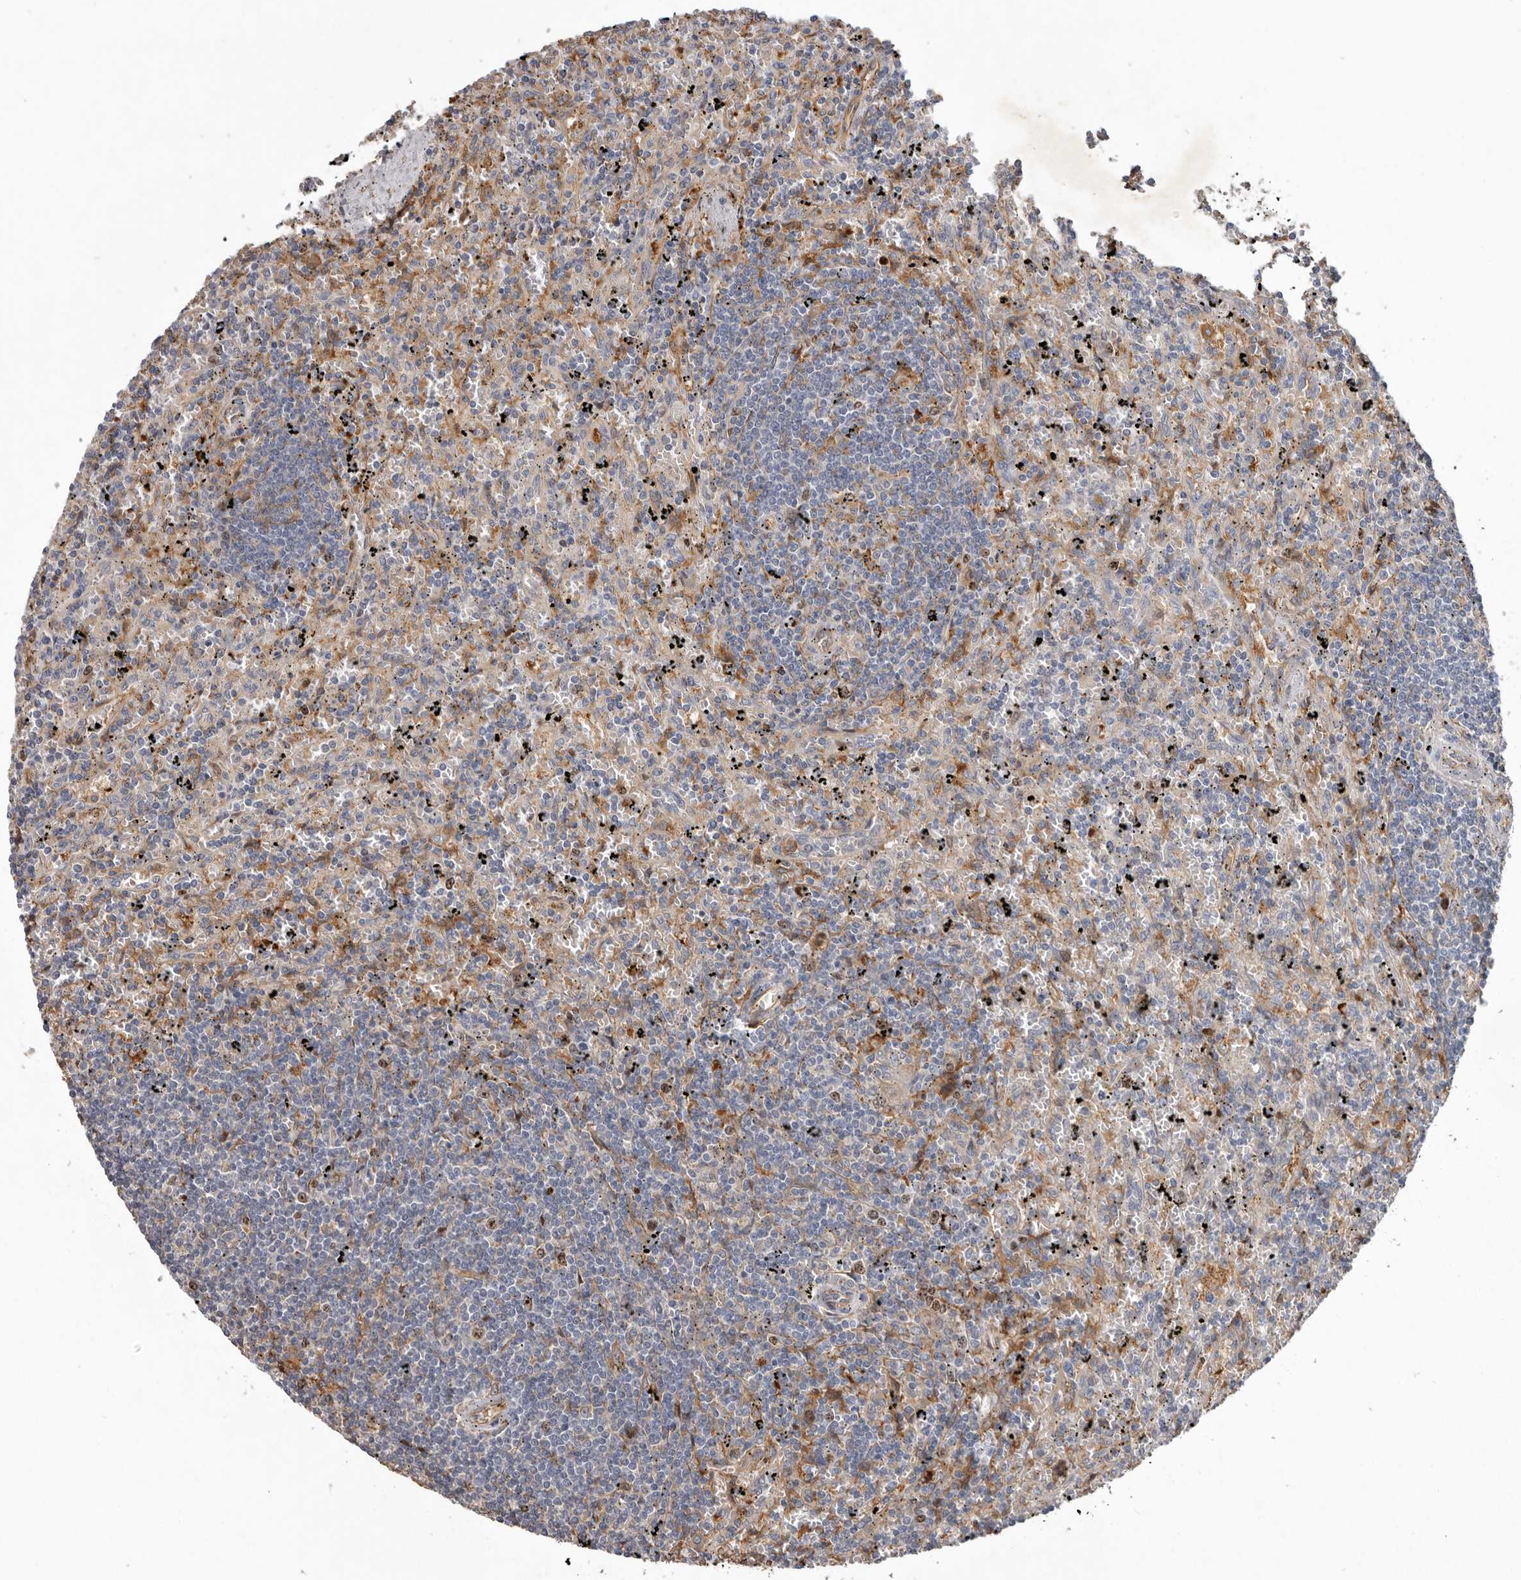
{"staining": {"intensity": "negative", "quantity": "none", "location": "none"}, "tissue": "lymphoma", "cell_type": "Tumor cells", "image_type": "cancer", "snomed": [{"axis": "morphology", "description": "Malignant lymphoma, non-Hodgkin's type, Low grade"}, {"axis": "topography", "description": "Spleen"}], "caption": "DAB immunohistochemical staining of lymphoma displays no significant positivity in tumor cells.", "gene": "CDCA8", "patient": {"sex": "male", "age": 76}}